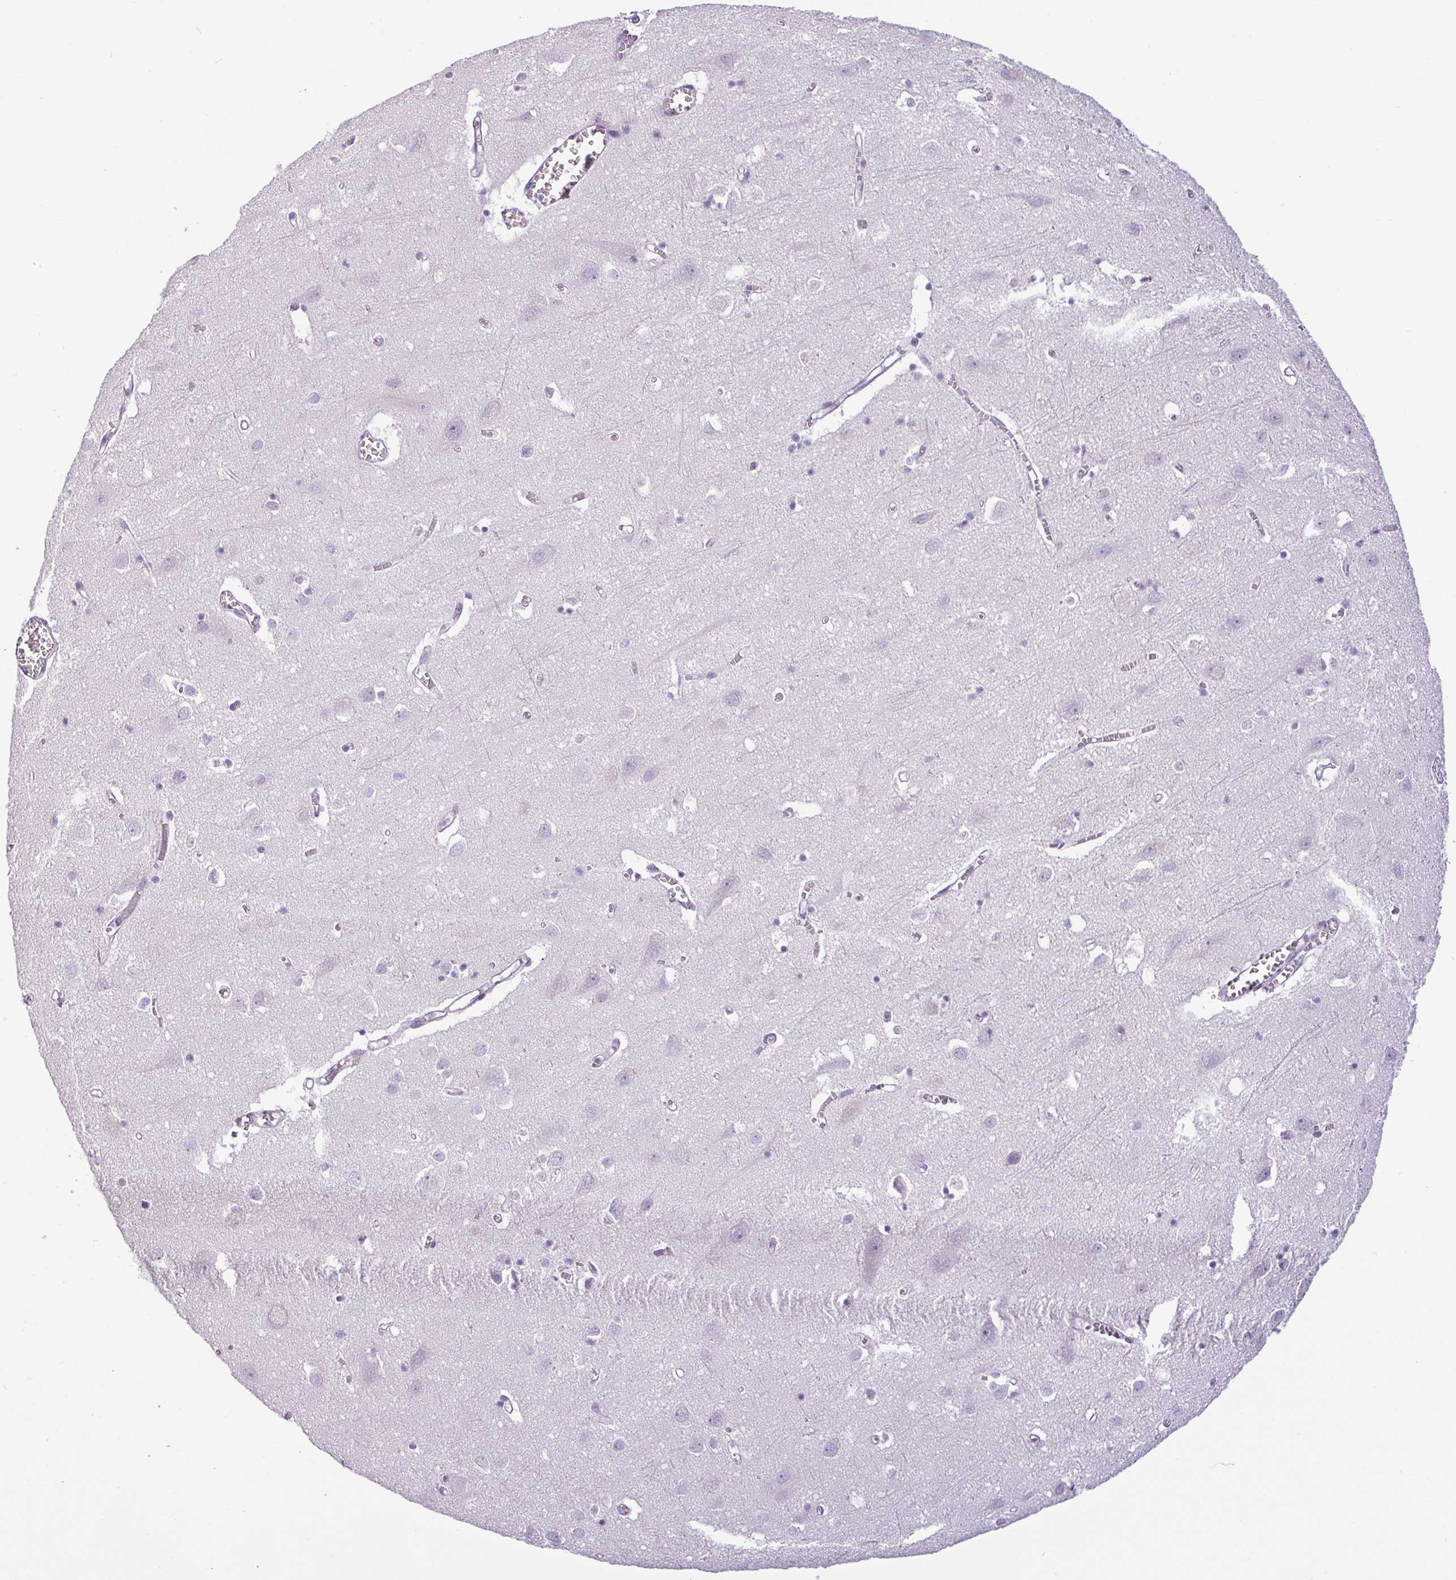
{"staining": {"intensity": "negative", "quantity": "none", "location": "none"}, "tissue": "cerebral cortex", "cell_type": "Endothelial cells", "image_type": "normal", "snomed": [{"axis": "morphology", "description": "Normal tissue, NOS"}, {"axis": "topography", "description": "Cerebral cortex"}], "caption": "This is an immunohistochemistry (IHC) image of unremarkable cerebral cortex. There is no expression in endothelial cells.", "gene": "CDH16", "patient": {"sex": "male", "age": 70}}